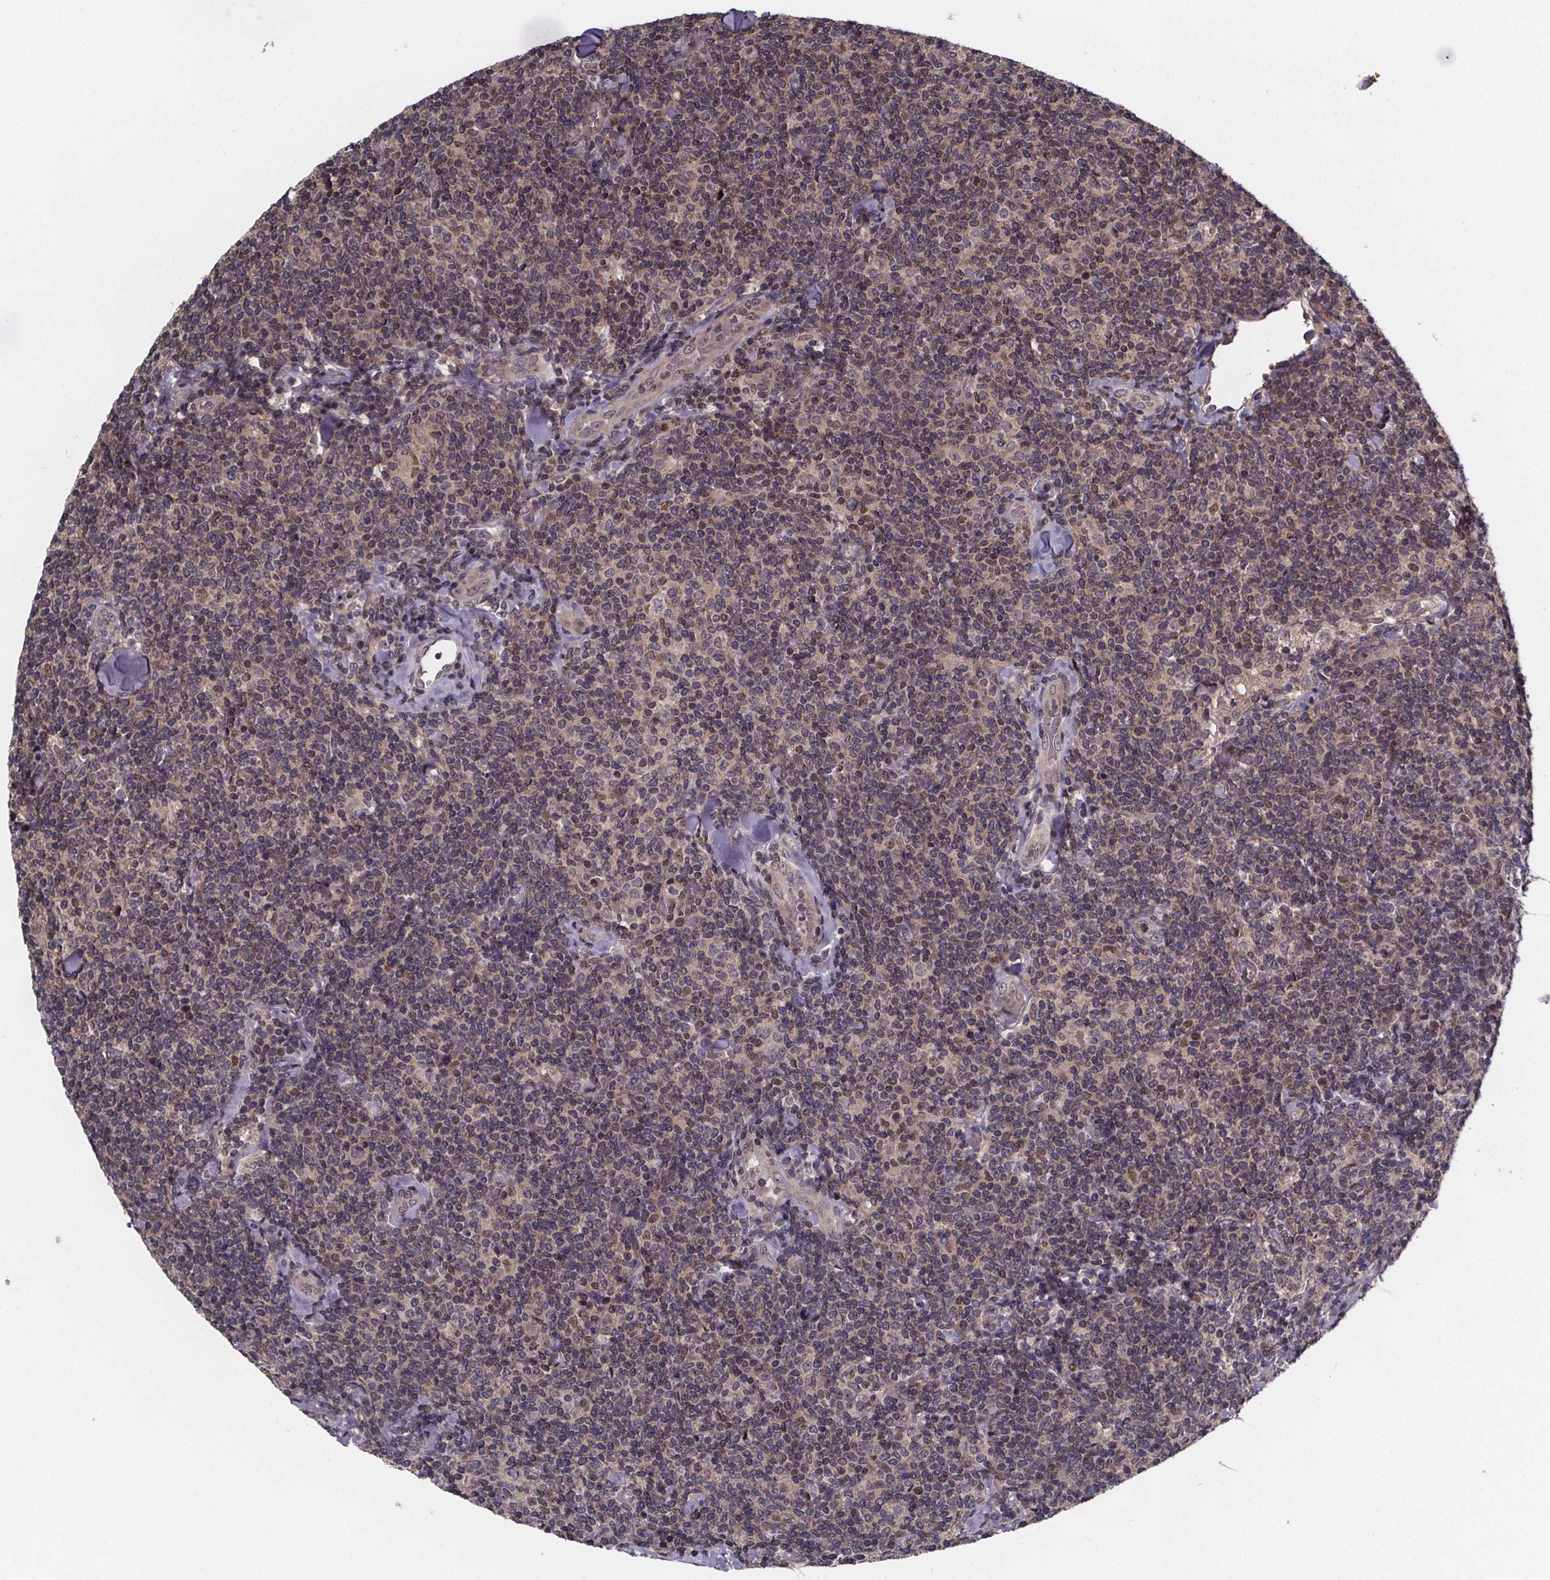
{"staining": {"intensity": "weak", "quantity": ">75%", "location": "cytoplasmic/membranous,nuclear"}, "tissue": "lymphoma", "cell_type": "Tumor cells", "image_type": "cancer", "snomed": [{"axis": "morphology", "description": "Malignant lymphoma, non-Hodgkin's type, Low grade"}, {"axis": "topography", "description": "Lymph node"}], "caption": "Protein analysis of low-grade malignant lymphoma, non-Hodgkin's type tissue demonstrates weak cytoplasmic/membranous and nuclear staining in about >75% of tumor cells.", "gene": "FN3KRP", "patient": {"sex": "female", "age": 56}}